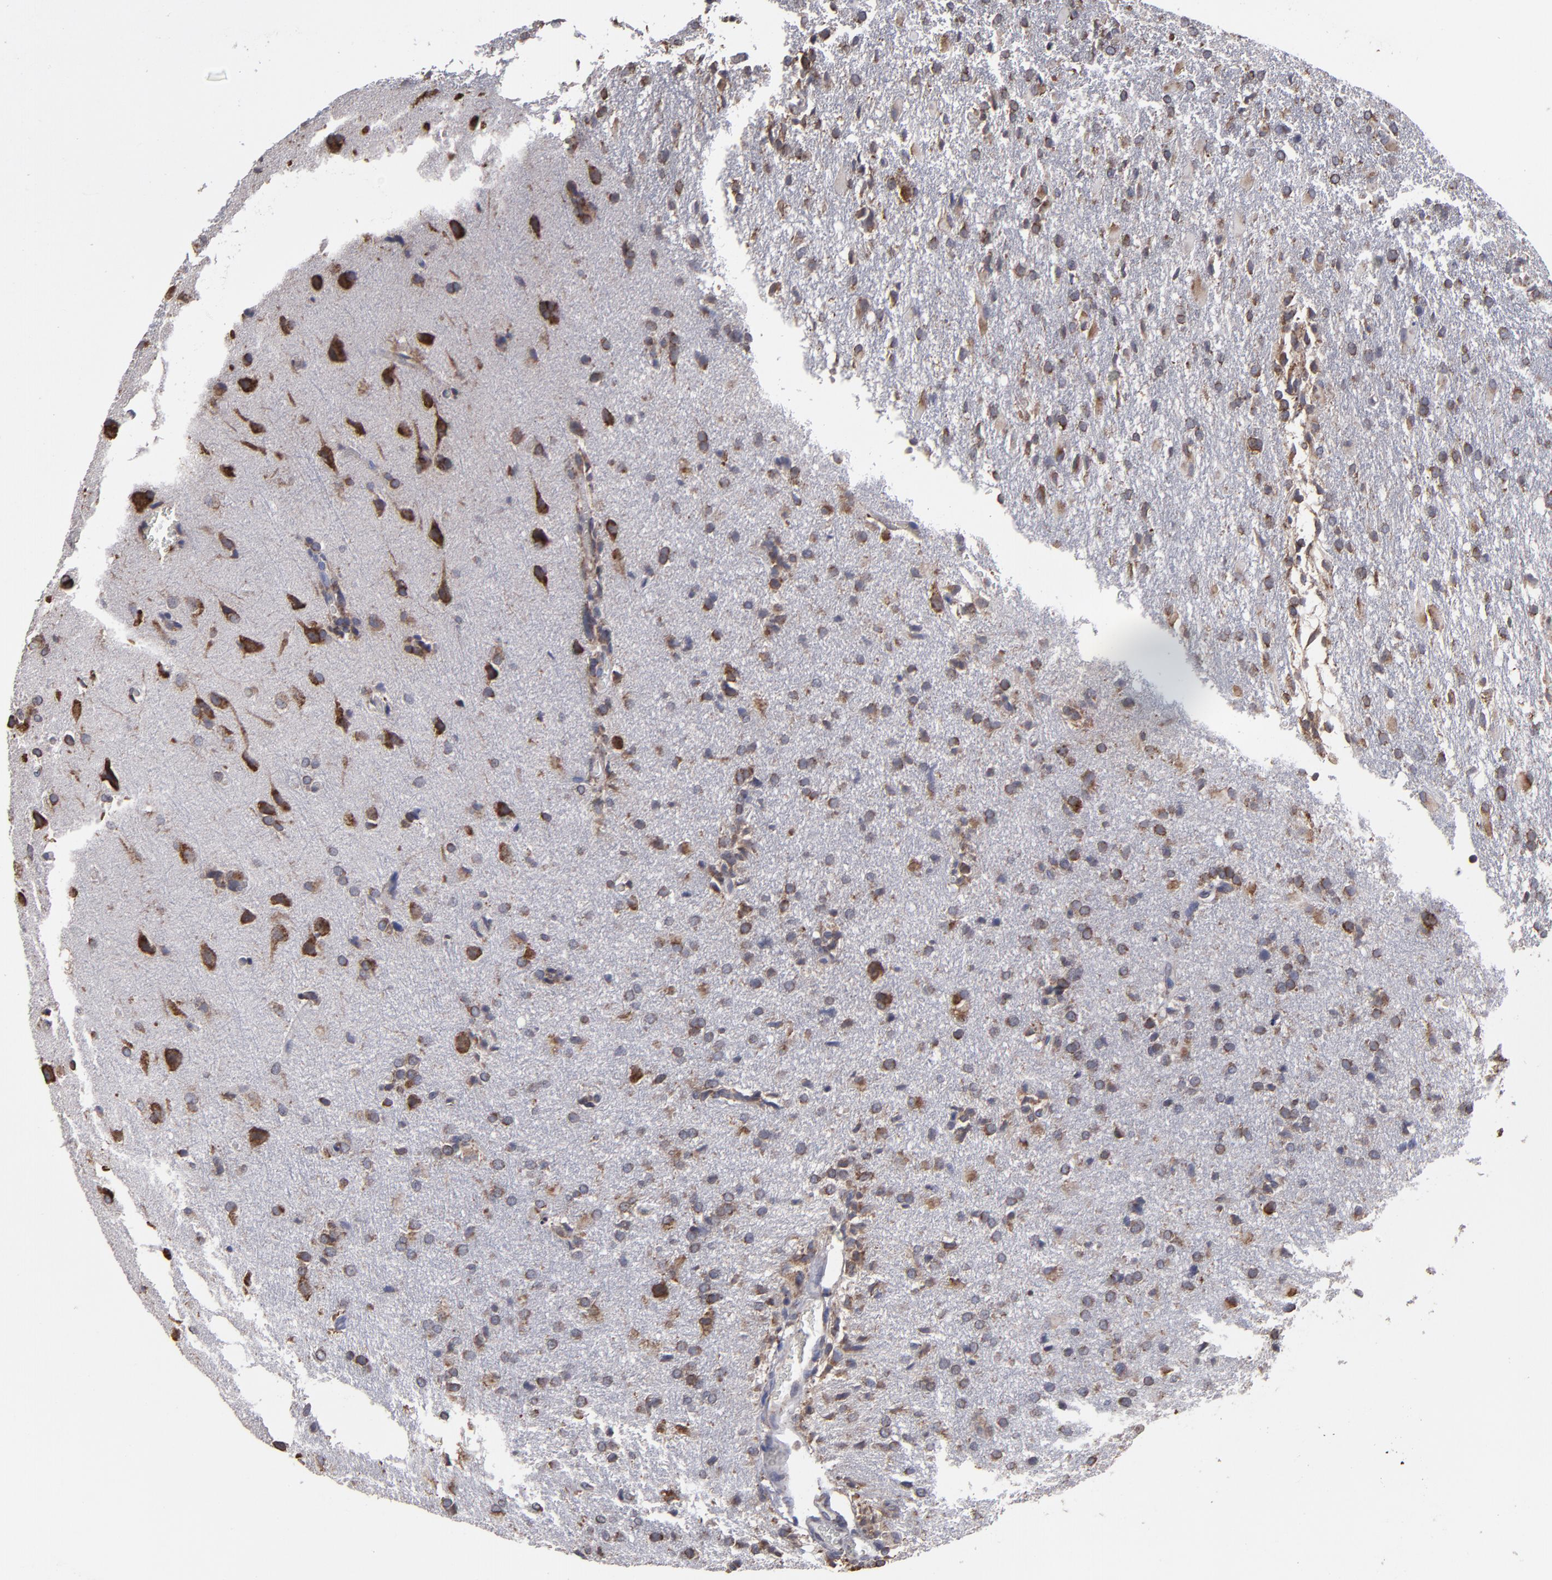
{"staining": {"intensity": "moderate", "quantity": ">75%", "location": "cytoplasmic/membranous"}, "tissue": "glioma", "cell_type": "Tumor cells", "image_type": "cancer", "snomed": [{"axis": "morphology", "description": "Glioma, malignant, High grade"}, {"axis": "topography", "description": "Brain"}], "caption": "Immunohistochemical staining of human malignant high-grade glioma exhibits medium levels of moderate cytoplasmic/membranous protein positivity in approximately >75% of tumor cells.", "gene": "SND1", "patient": {"sex": "male", "age": 68}}